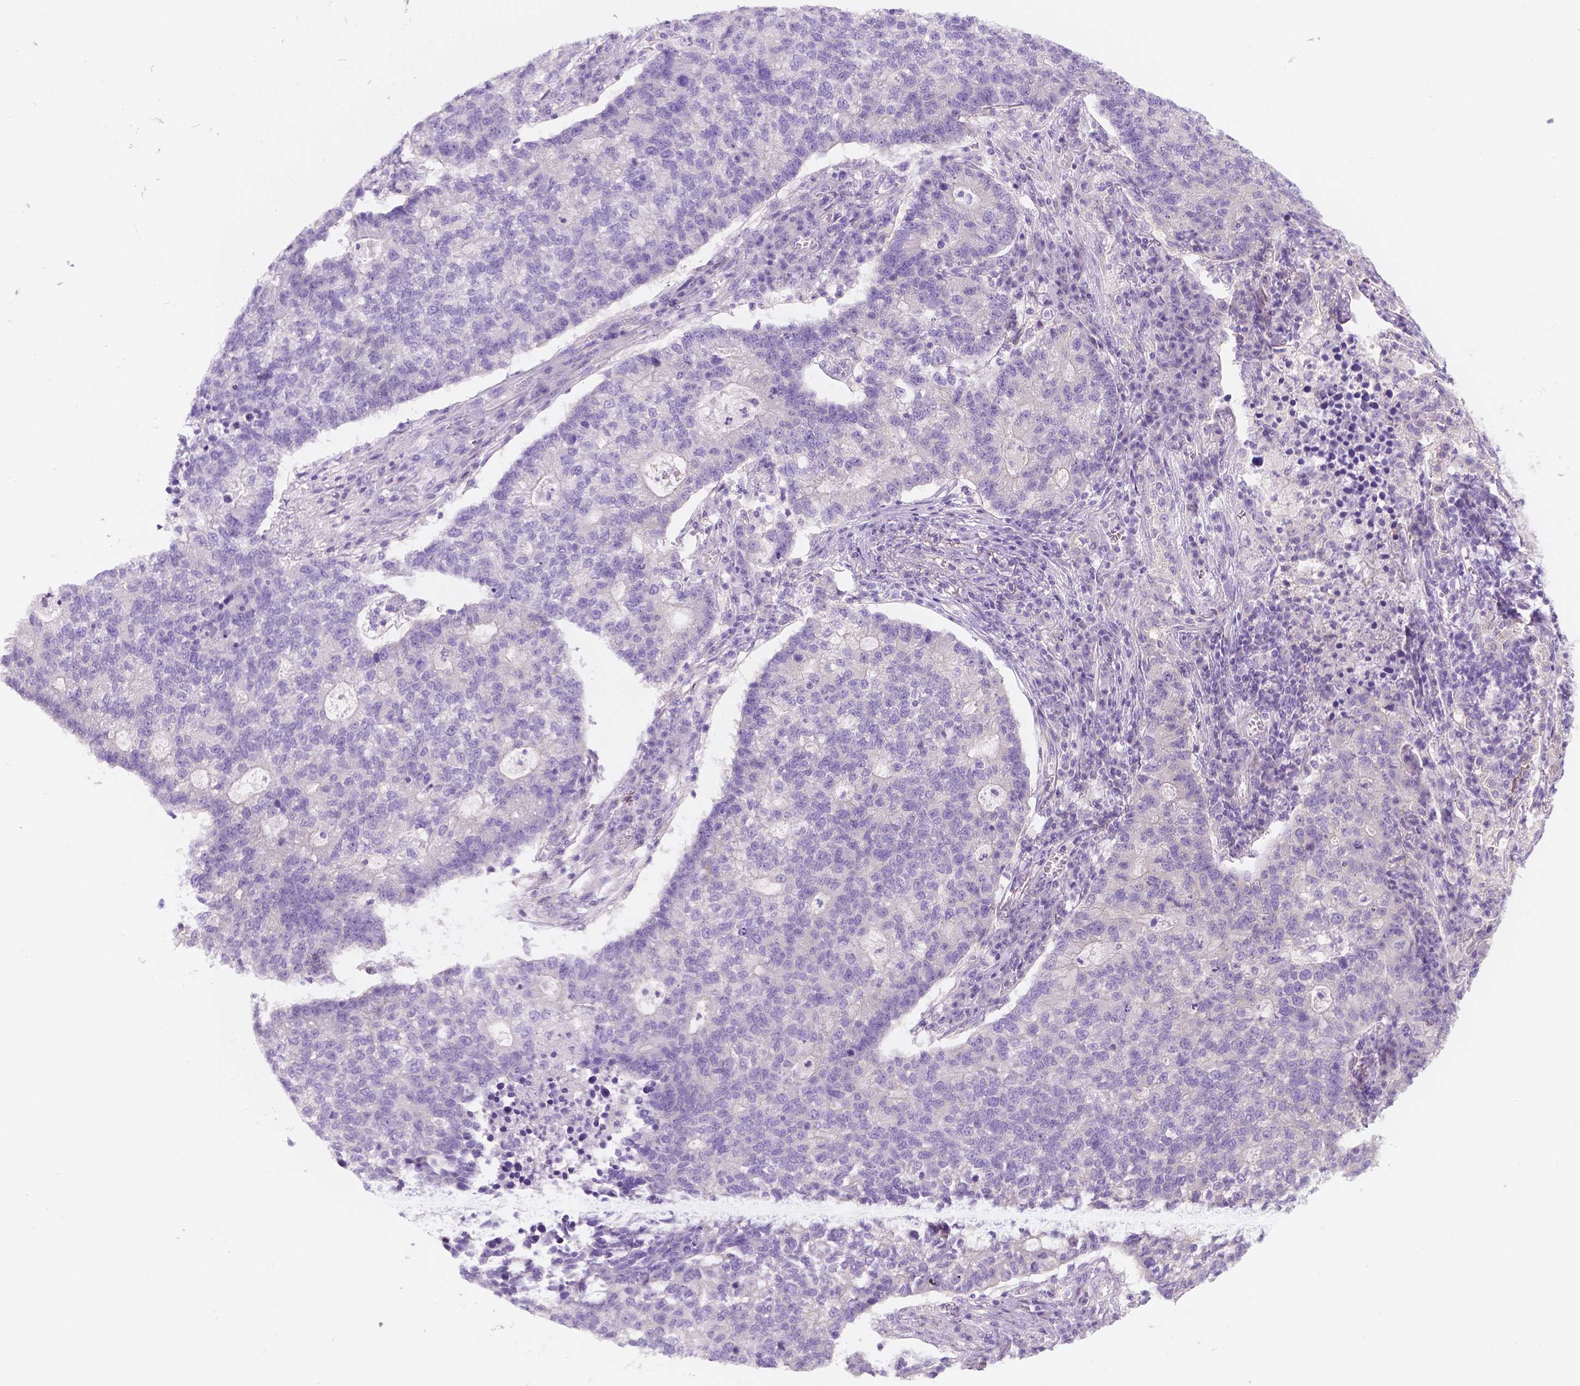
{"staining": {"intensity": "negative", "quantity": "none", "location": "none"}, "tissue": "lung cancer", "cell_type": "Tumor cells", "image_type": "cancer", "snomed": [{"axis": "morphology", "description": "Adenocarcinoma, NOS"}, {"axis": "topography", "description": "Lung"}], "caption": "High magnification brightfield microscopy of lung cancer stained with DAB (brown) and counterstained with hematoxylin (blue): tumor cells show no significant staining.", "gene": "SIRT2", "patient": {"sex": "male", "age": 57}}